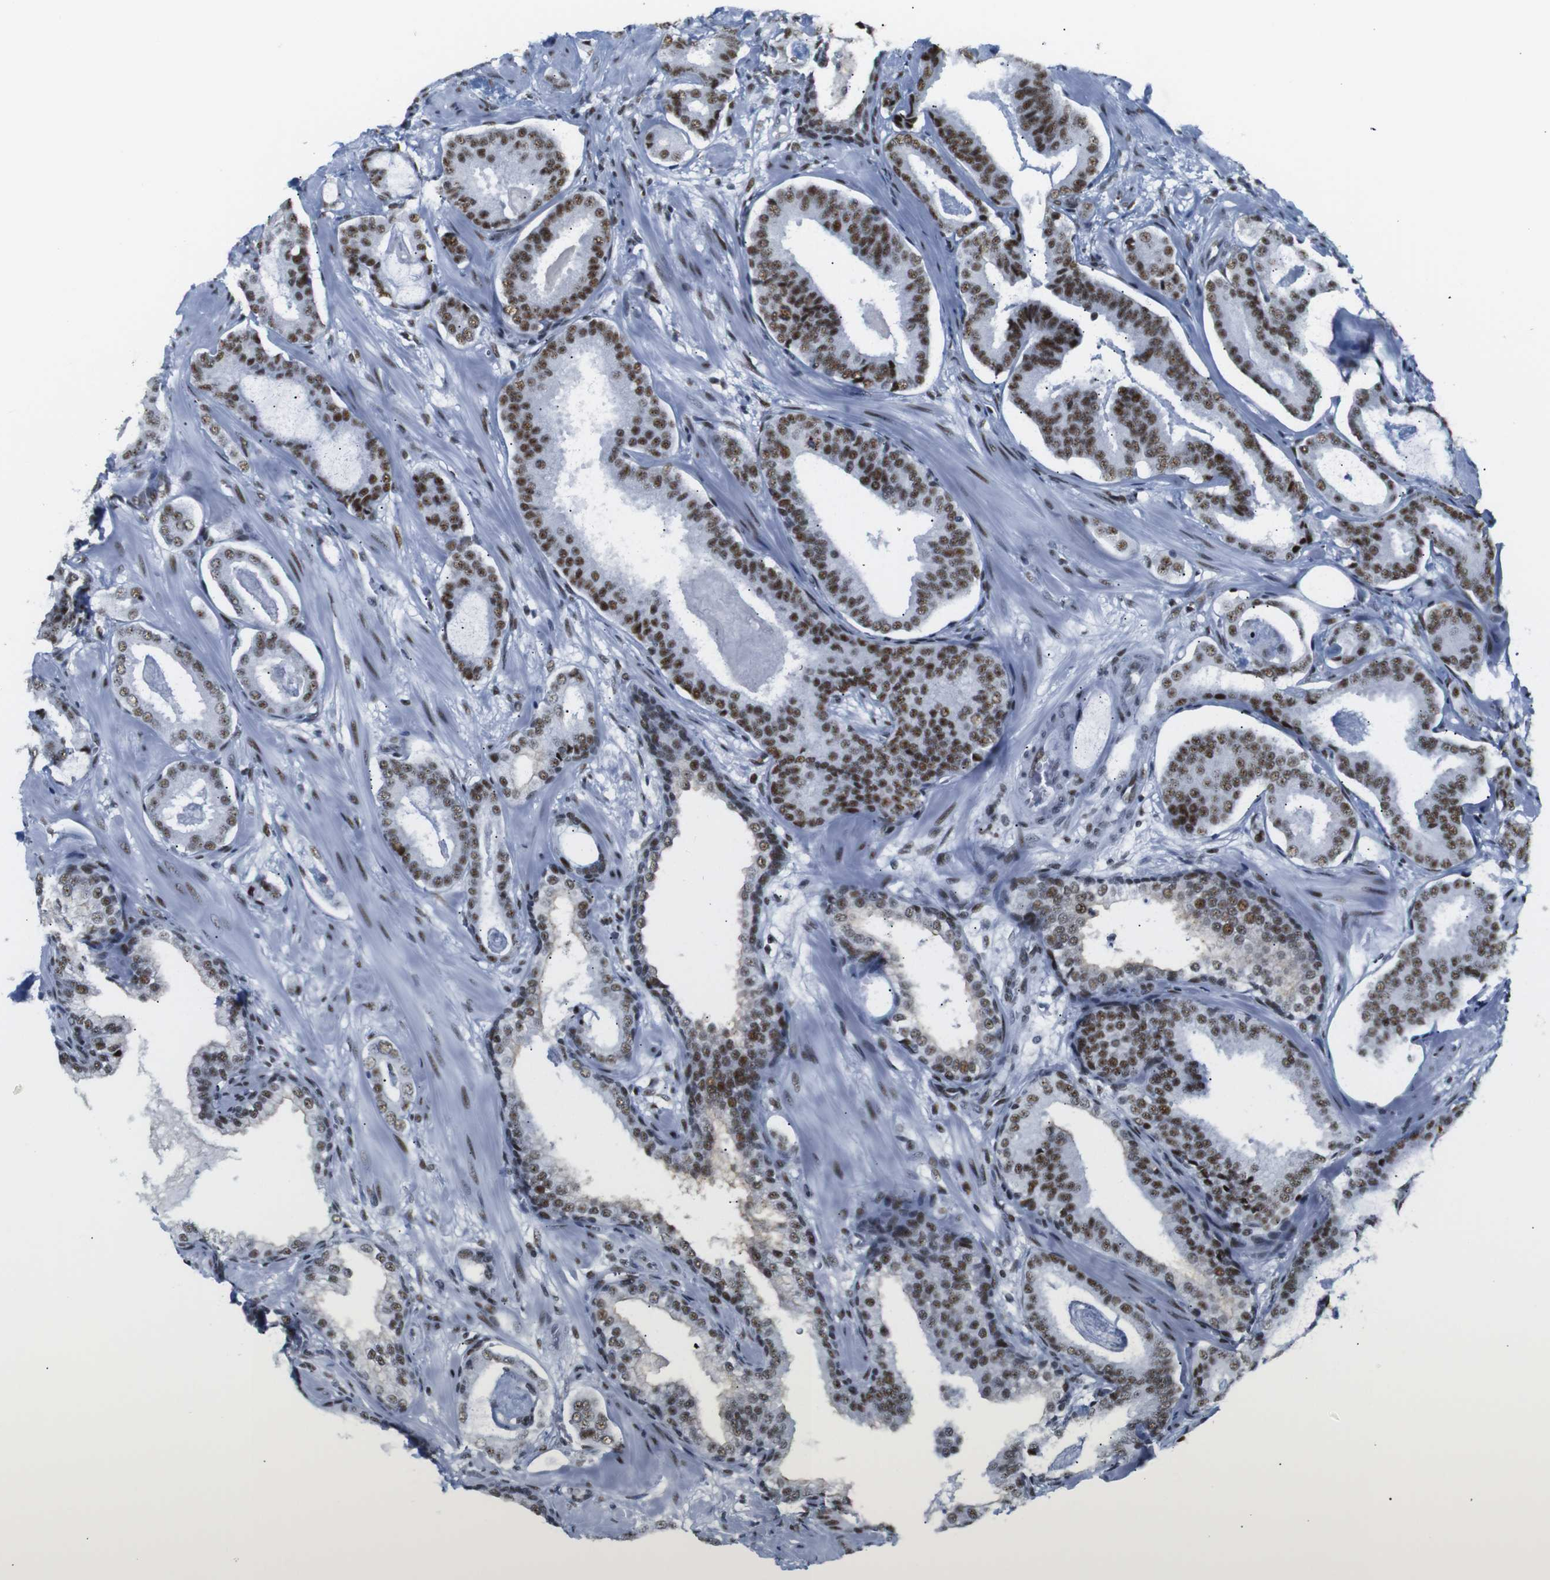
{"staining": {"intensity": "strong", "quantity": "25%-75%", "location": "nuclear"}, "tissue": "prostate cancer", "cell_type": "Tumor cells", "image_type": "cancer", "snomed": [{"axis": "morphology", "description": "Adenocarcinoma, Low grade"}, {"axis": "topography", "description": "Prostate"}], "caption": "Immunohistochemistry of low-grade adenocarcinoma (prostate) shows high levels of strong nuclear staining in approximately 25%-75% of tumor cells.", "gene": "TRA2B", "patient": {"sex": "male", "age": 53}}